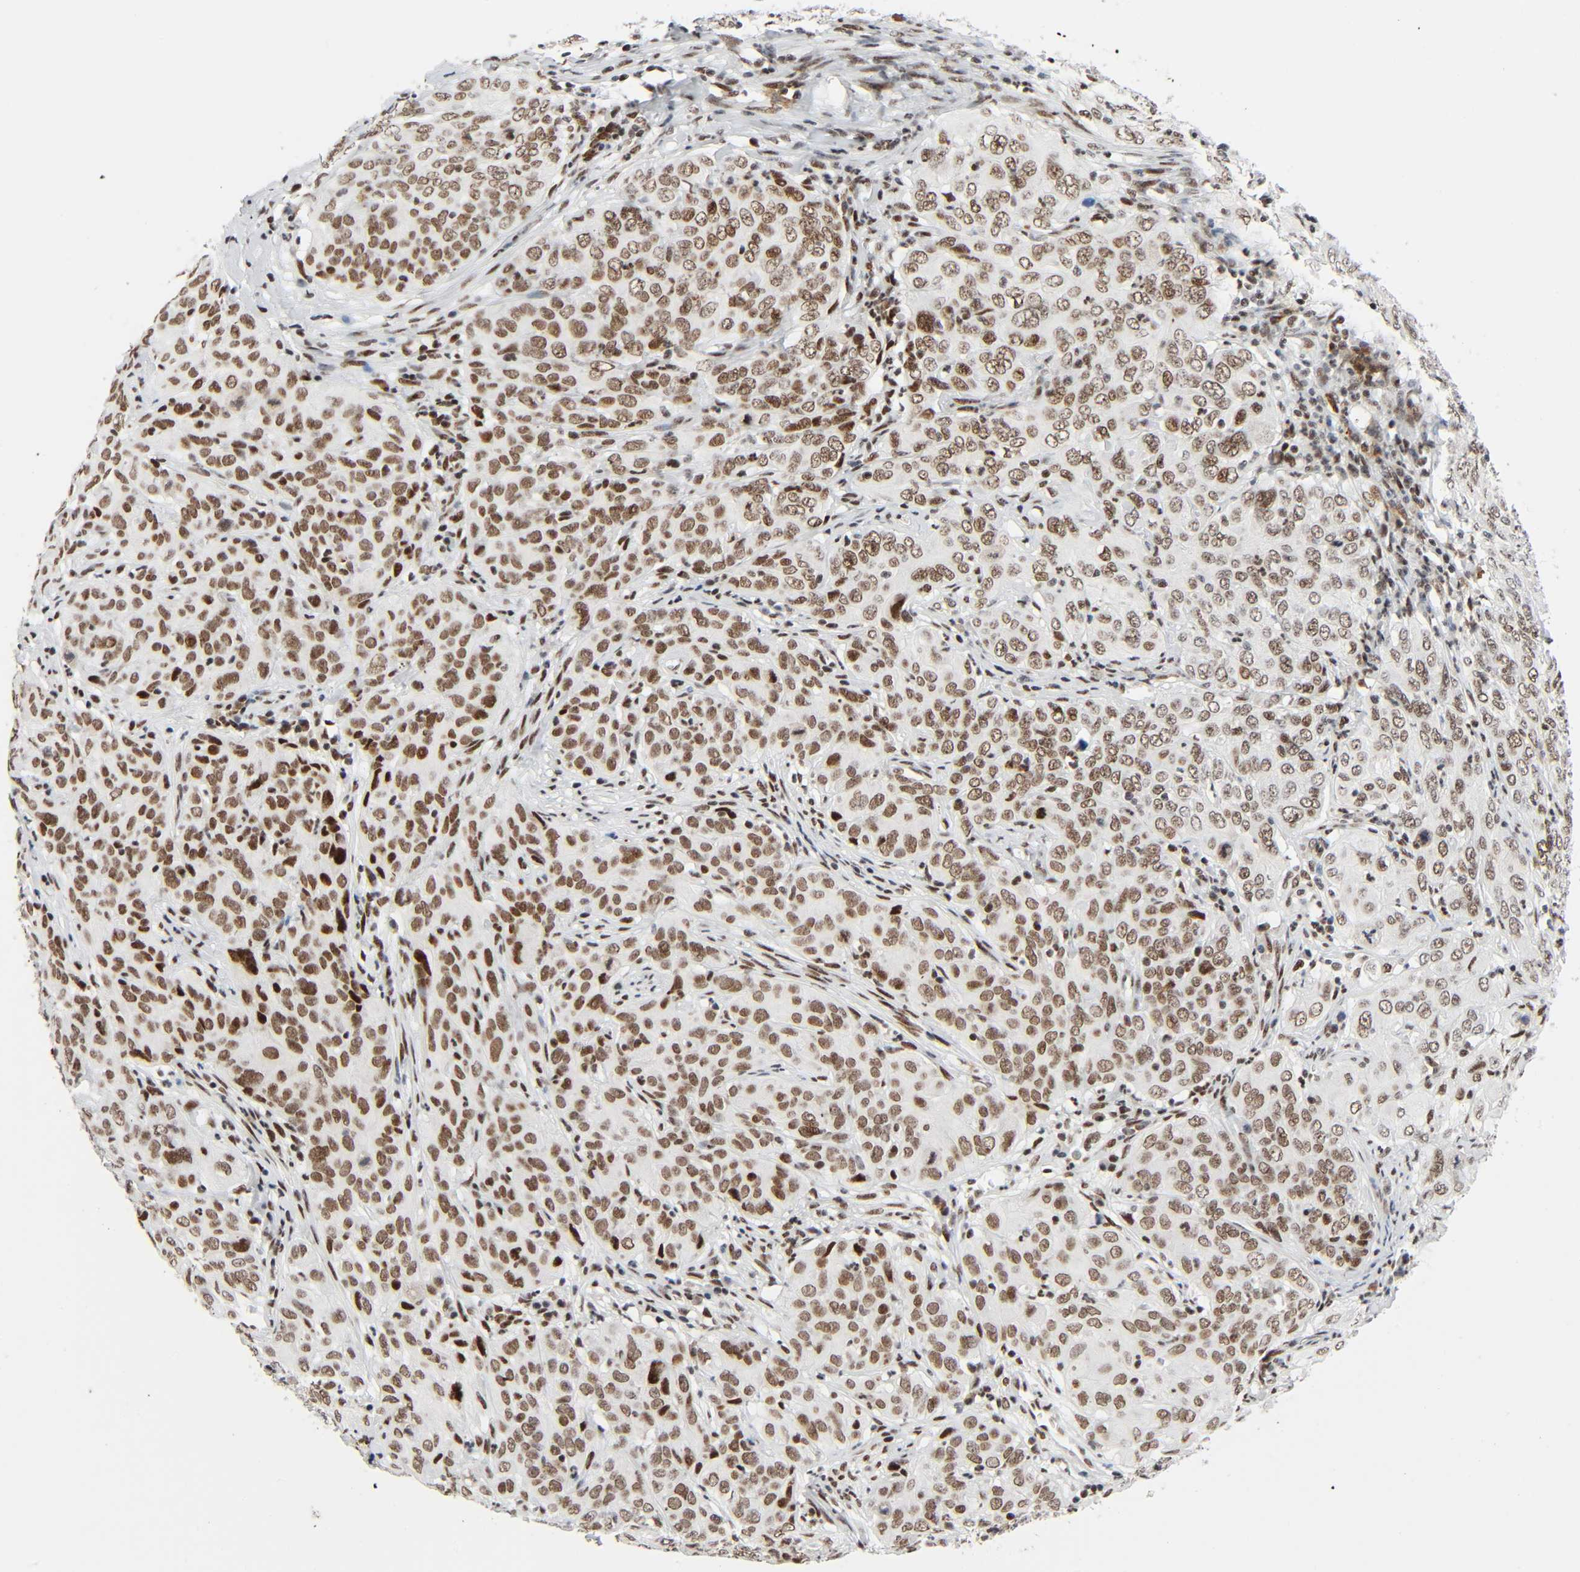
{"staining": {"intensity": "strong", "quantity": ">75%", "location": "nuclear"}, "tissue": "cervical cancer", "cell_type": "Tumor cells", "image_type": "cancer", "snomed": [{"axis": "morphology", "description": "Squamous cell carcinoma, NOS"}, {"axis": "topography", "description": "Cervix"}], "caption": "Cervical cancer stained with a brown dye demonstrates strong nuclear positive staining in approximately >75% of tumor cells.", "gene": "CREBBP", "patient": {"sex": "female", "age": 33}}